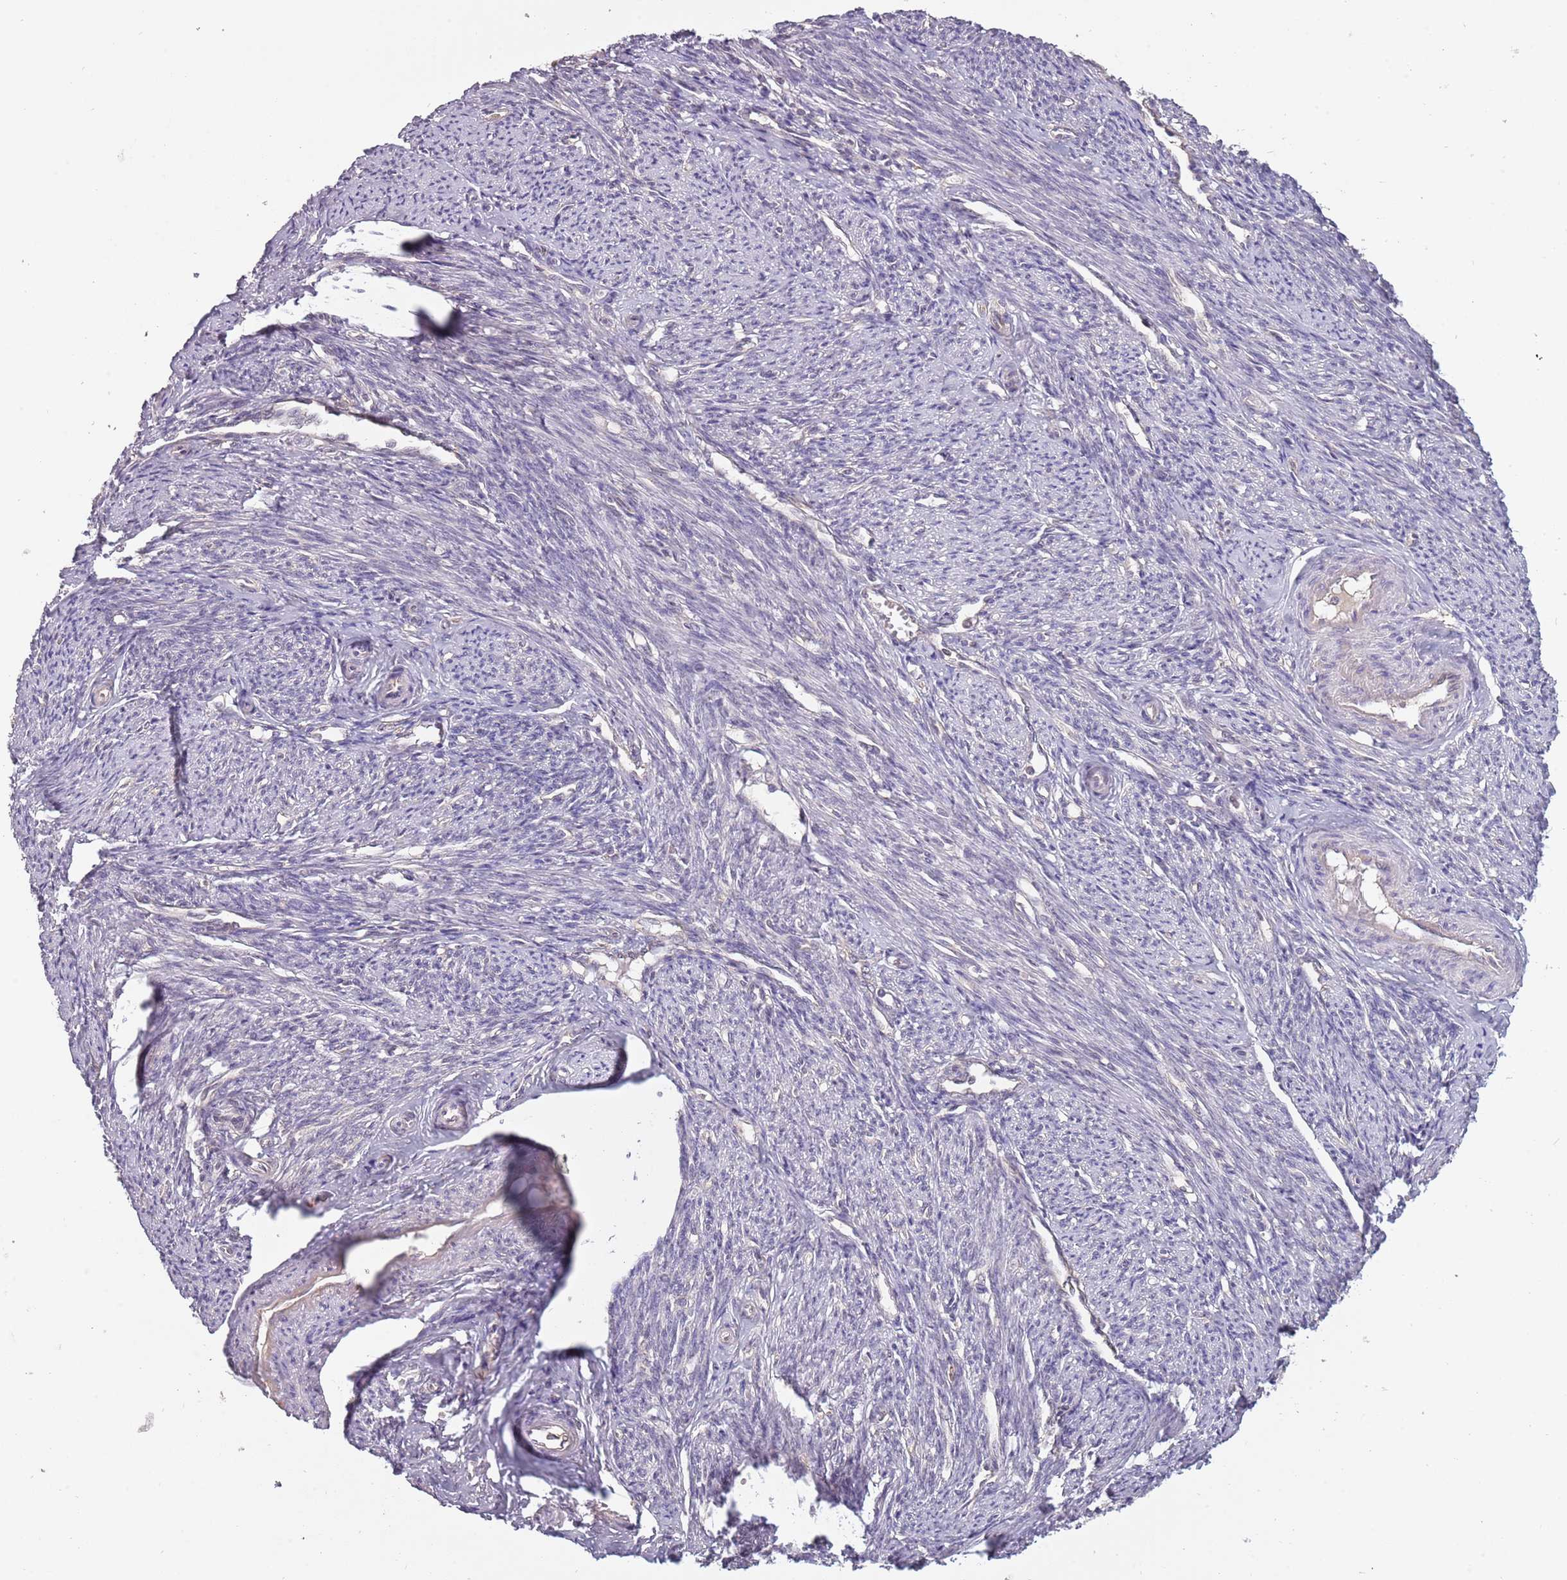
{"staining": {"intensity": "negative", "quantity": "none", "location": "none"}, "tissue": "smooth muscle", "cell_type": "Smooth muscle cells", "image_type": "normal", "snomed": [{"axis": "morphology", "description": "Normal tissue, NOS"}, {"axis": "topography", "description": "Smooth muscle"}, {"axis": "topography", "description": "Uterus"}], "caption": "This micrograph is of unremarkable smooth muscle stained with immunohistochemistry to label a protein in brown with the nuclei are counter-stained blue. There is no expression in smooth muscle cells.", "gene": "USP32", "patient": {"sex": "female", "age": 59}}